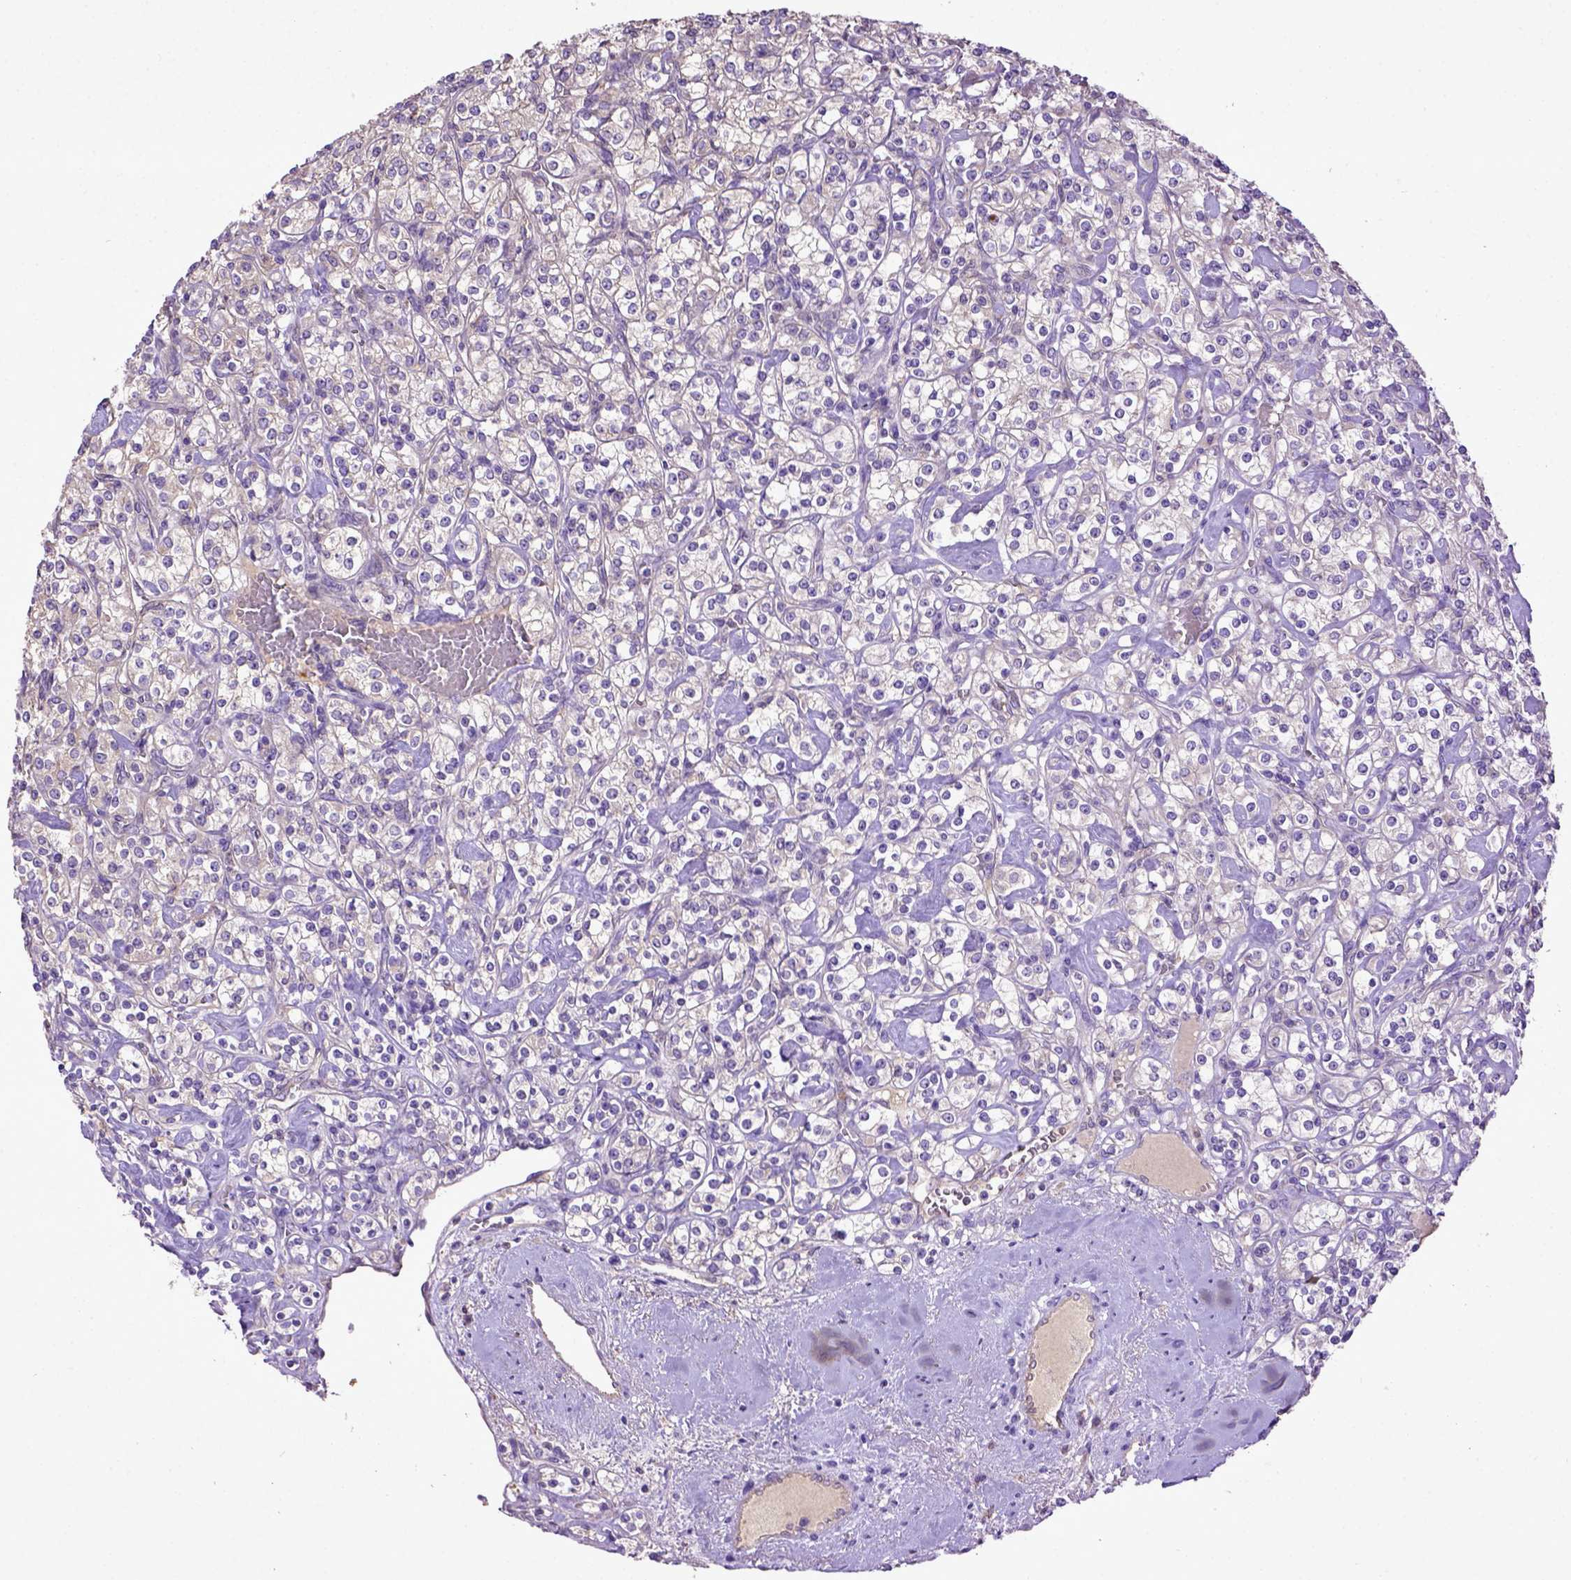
{"staining": {"intensity": "negative", "quantity": "none", "location": "none"}, "tissue": "renal cancer", "cell_type": "Tumor cells", "image_type": "cancer", "snomed": [{"axis": "morphology", "description": "Adenocarcinoma, NOS"}, {"axis": "topography", "description": "Kidney"}], "caption": "Immunohistochemistry photomicrograph of renal cancer (adenocarcinoma) stained for a protein (brown), which exhibits no expression in tumor cells.", "gene": "DEPDC1B", "patient": {"sex": "male", "age": 77}}